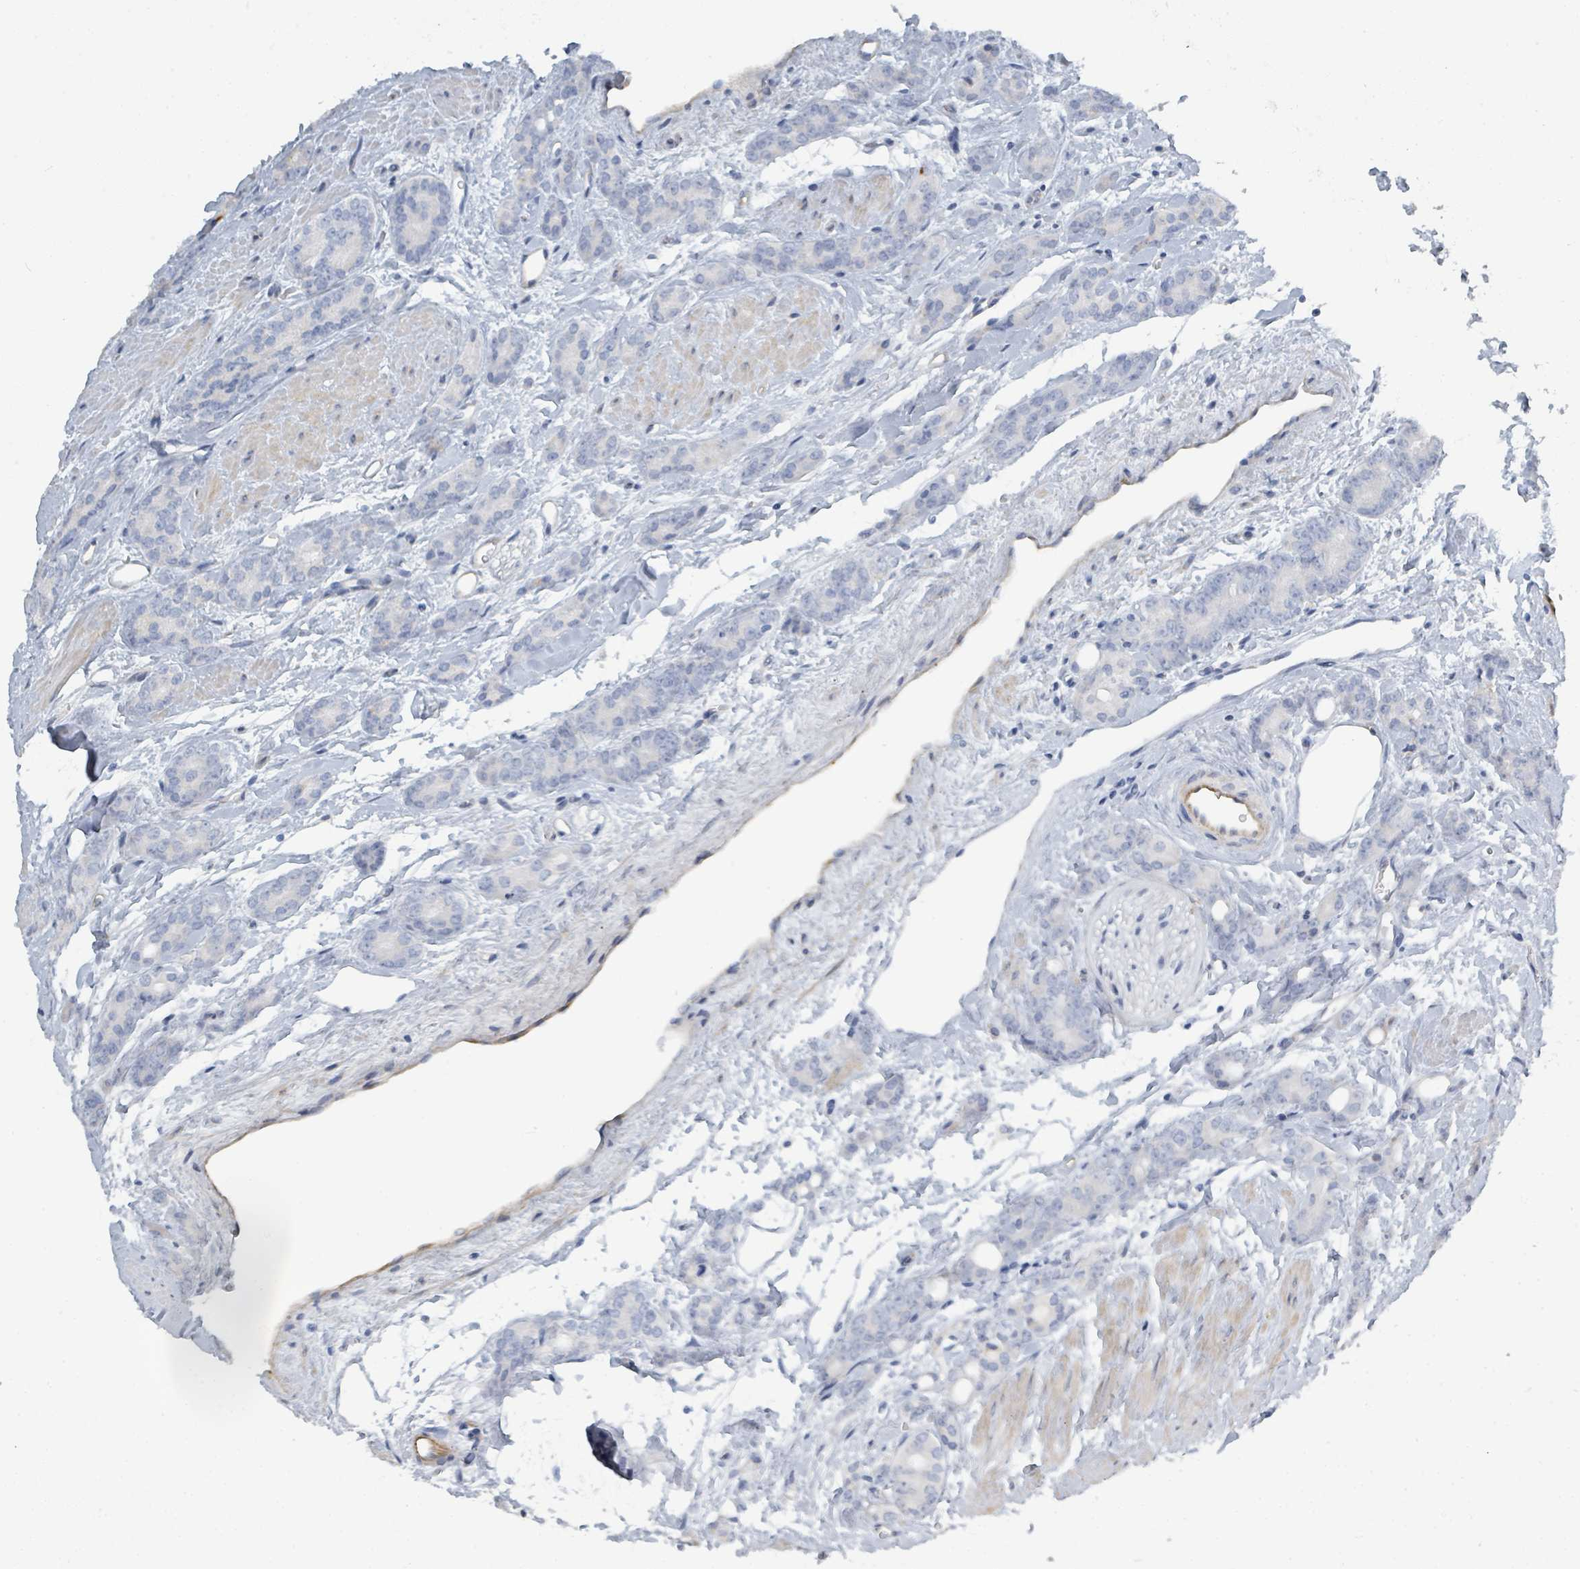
{"staining": {"intensity": "negative", "quantity": "none", "location": "none"}, "tissue": "prostate cancer", "cell_type": "Tumor cells", "image_type": "cancer", "snomed": [{"axis": "morphology", "description": "Adenocarcinoma, High grade"}, {"axis": "topography", "description": "Prostate"}], "caption": "Protein analysis of high-grade adenocarcinoma (prostate) reveals no significant positivity in tumor cells. Brightfield microscopy of immunohistochemistry stained with DAB (3,3'-diaminobenzidine) (brown) and hematoxylin (blue), captured at high magnification.", "gene": "RAB33B", "patient": {"sex": "male", "age": 62}}